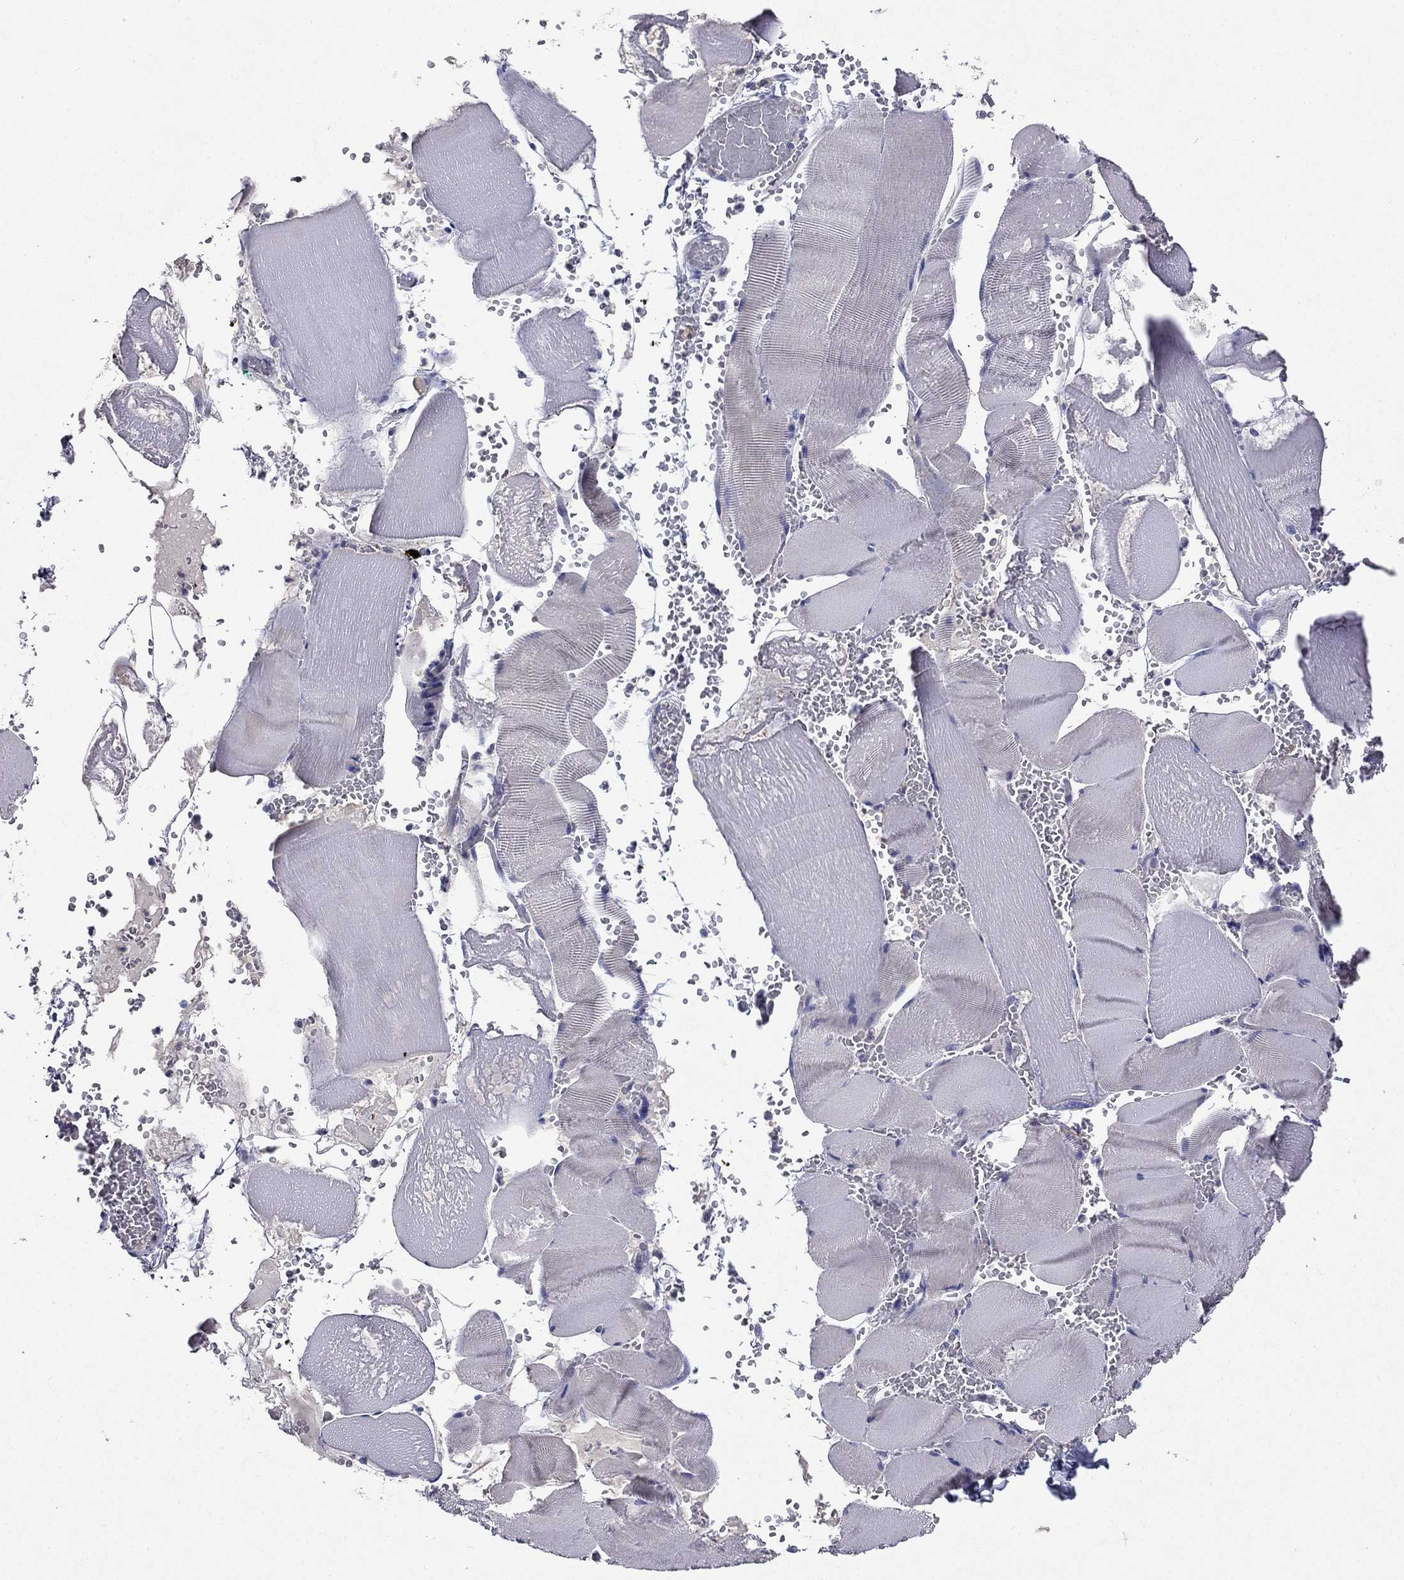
{"staining": {"intensity": "negative", "quantity": "none", "location": "none"}, "tissue": "skeletal muscle", "cell_type": "Myocytes", "image_type": "normal", "snomed": [{"axis": "morphology", "description": "Normal tissue, NOS"}, {"axis": "topography", "description": "Skeletal muscle"}], "caption": "Image shows no protein expression in myocytes of benign skeletal muscle.", "gene": "CFAP119", "patient": {"sex": "male", "age": 56}}